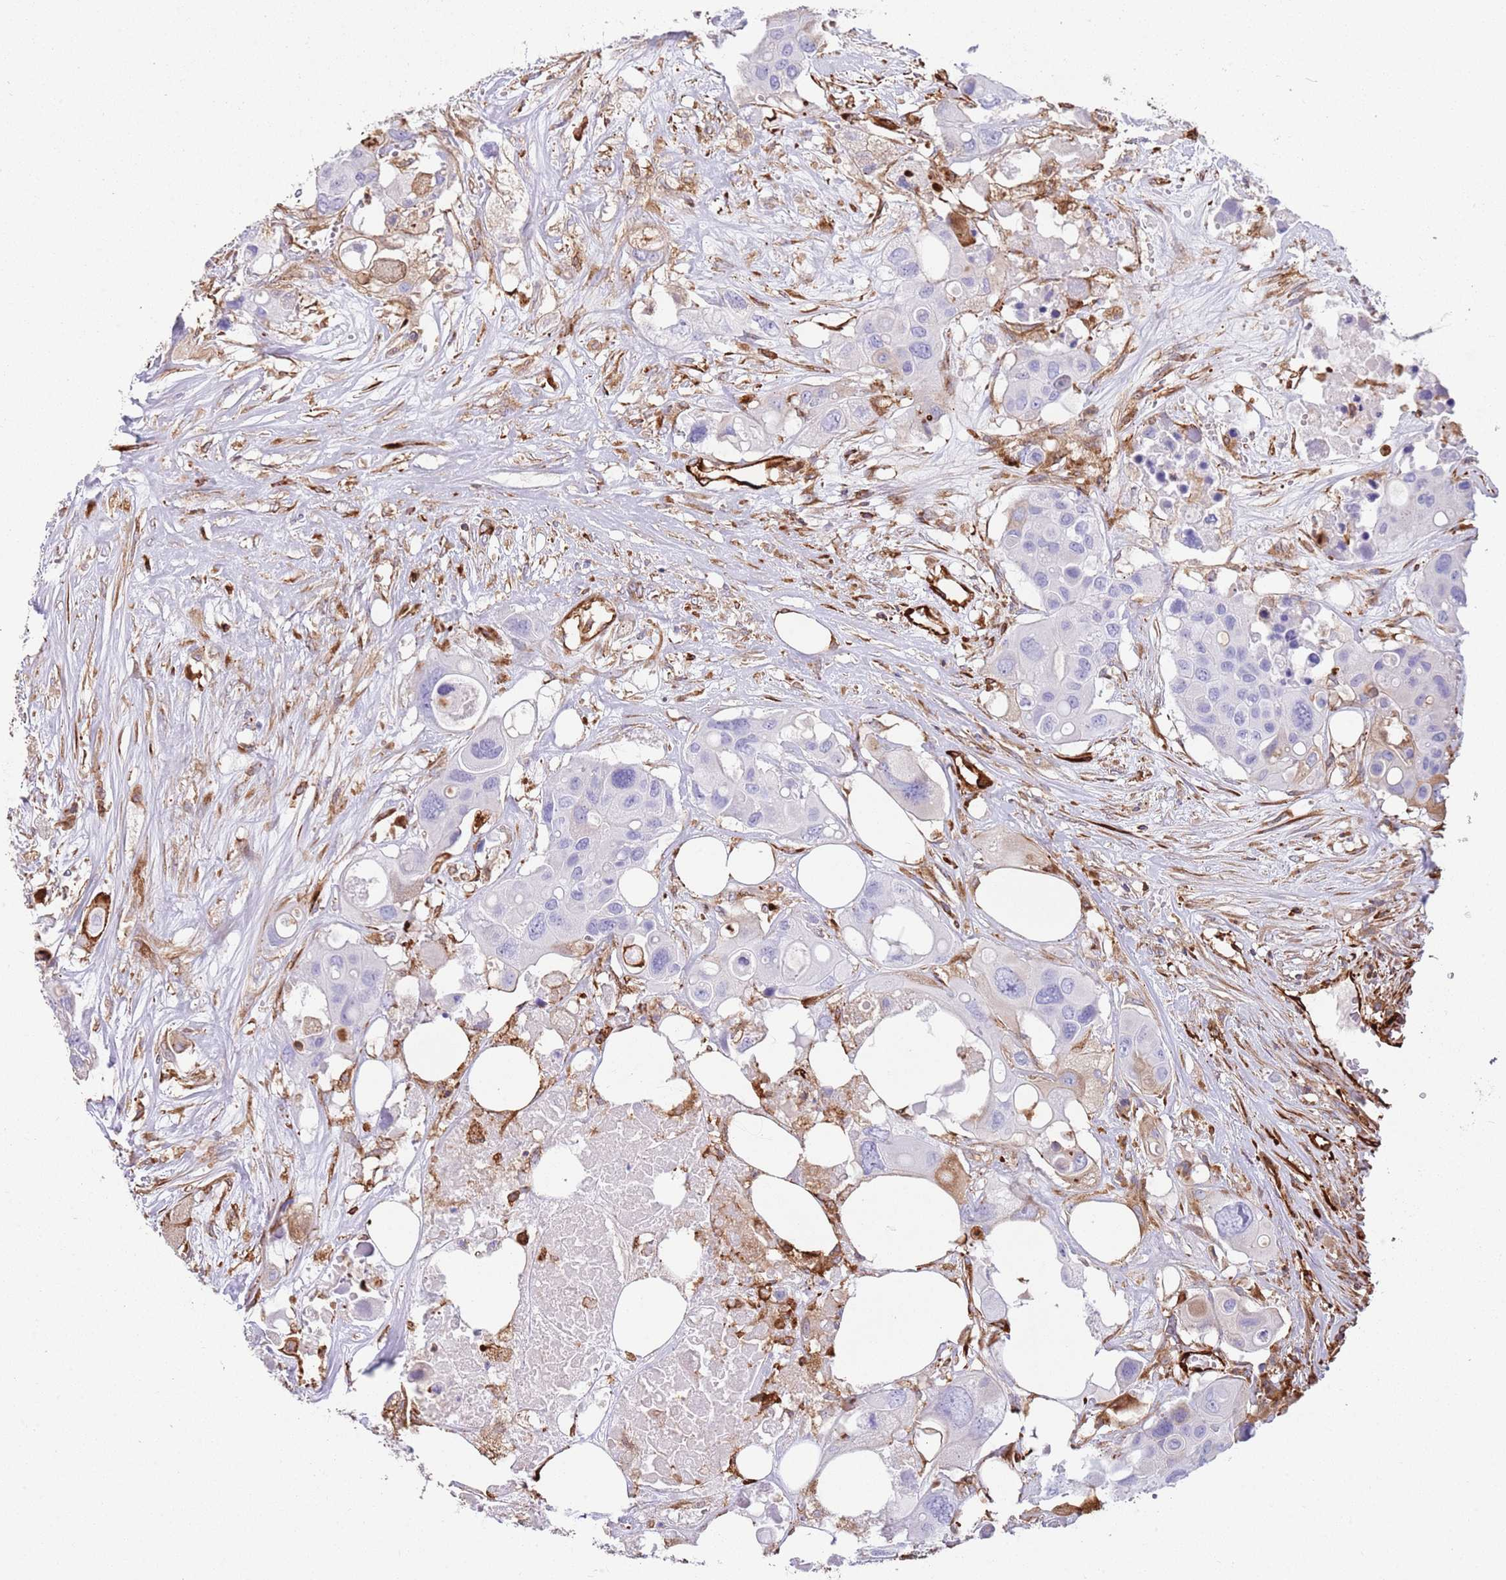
{"staining": {"intensity": "negative", "quantity": "none", "location": "none"}, "tissue": "colorectal cancer", "cell_type": "Tumor cells", "image_type": "cancer", "snomed": [{"axis": "morphology", "description": "Adenocarcinoma, NOS"}, {"axis": "topography", "description": "Colon"}], "caption": "There is no significant expression in tumor cells of colorectal cancer (adenocarcinoma).", "gene": "KBTBD7", "patient": {"sex": "male", "age": 77}}